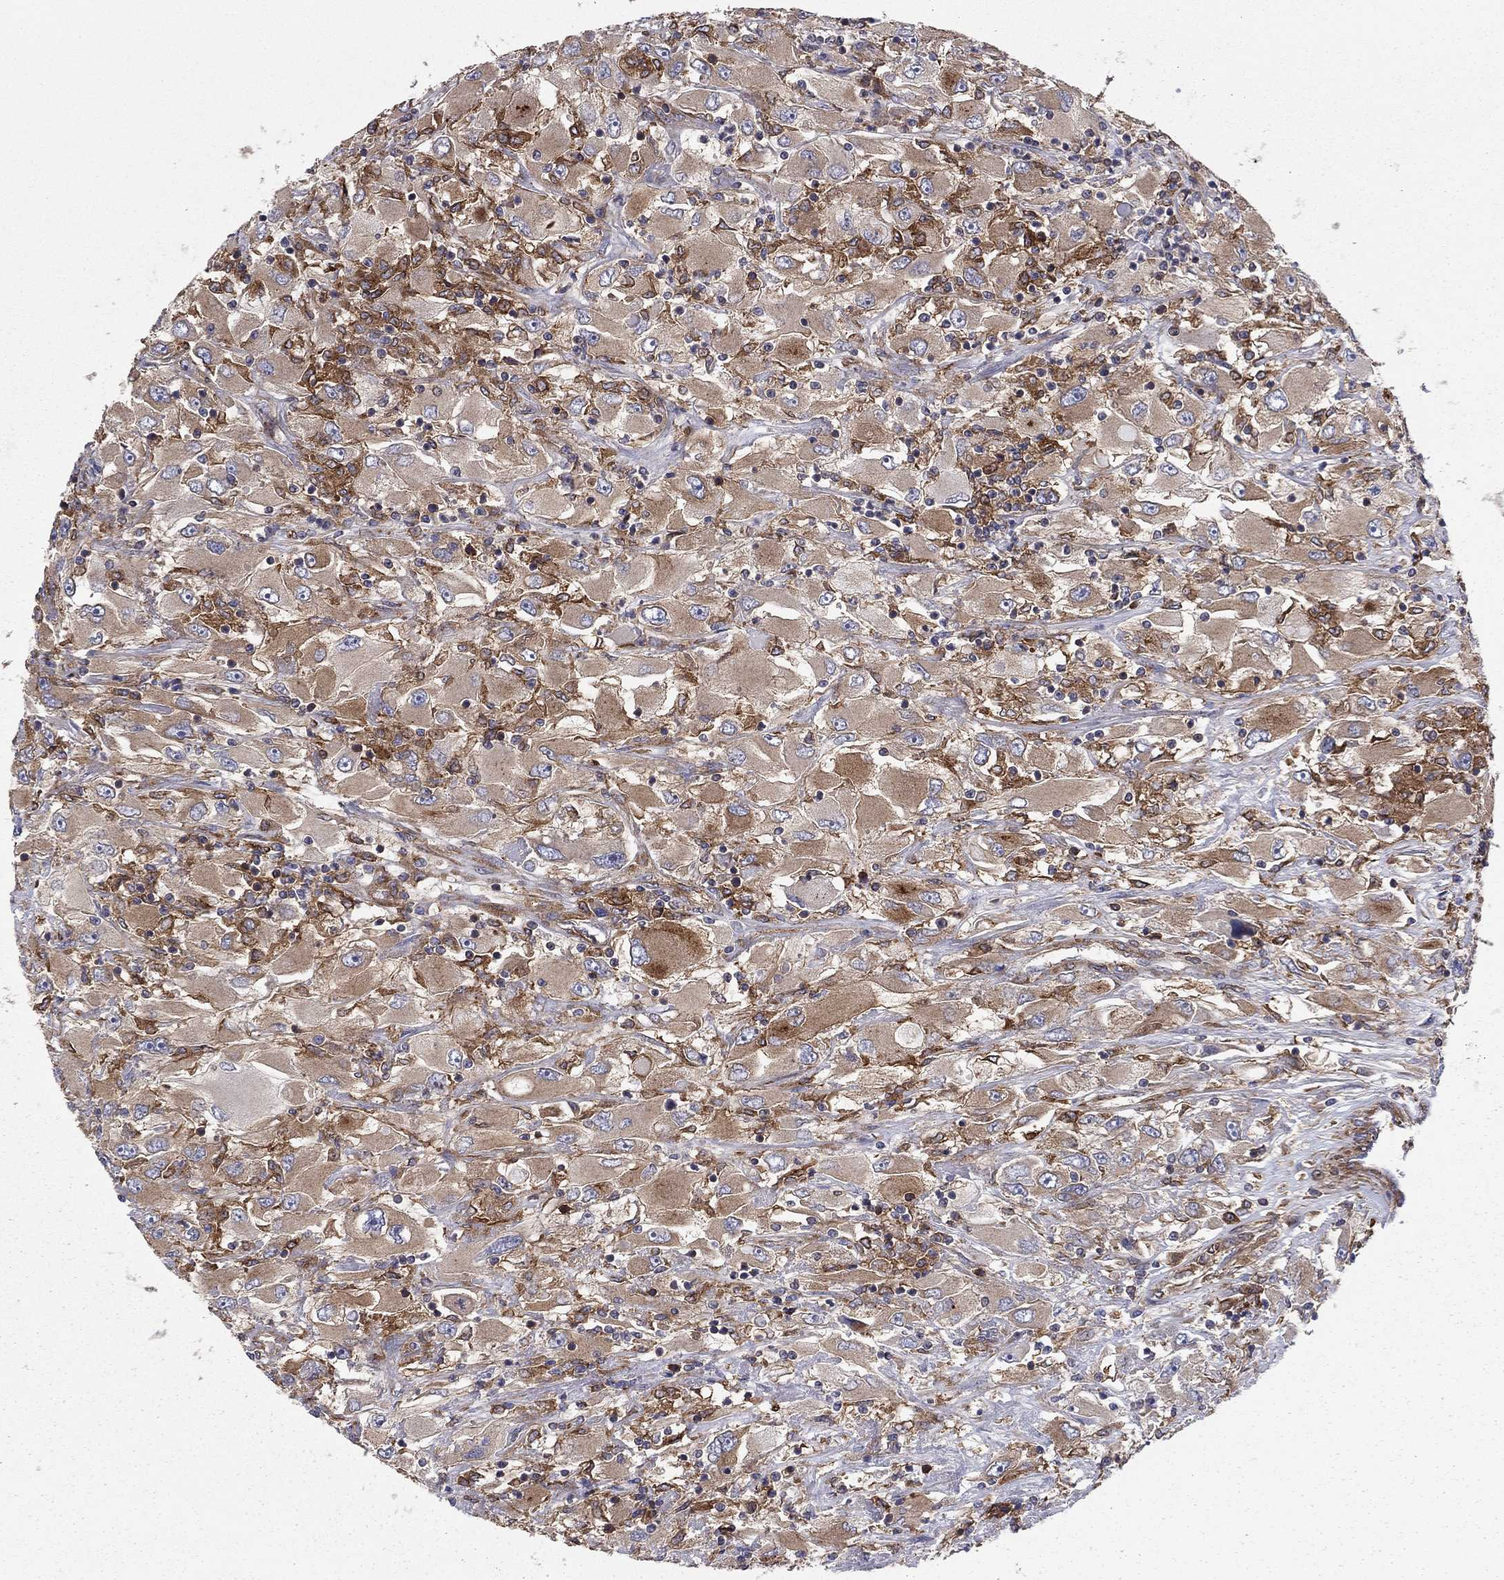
{"staining": {"intensity": "moderate", "quantity": "25%-75%", "location": "cytoplasmic/membranous"}, "tissue": "renal cancer", "cell_type": "Tumor cells", "image_type": "cancer", "snomed": [{"axis": "morphology", "description": "Adenocarcinoma, NOS"}, {"axis": "topography", "description": "Kidney"}], "caption": "Tumor cells demonstrate medium levels of moderate cytoplasmic/membranous staining in about 25%-75% of cells in adenocarcinoma (renal).", "gene": "EHBP1L1", "patient": {"sex": "female", "age": 52}}